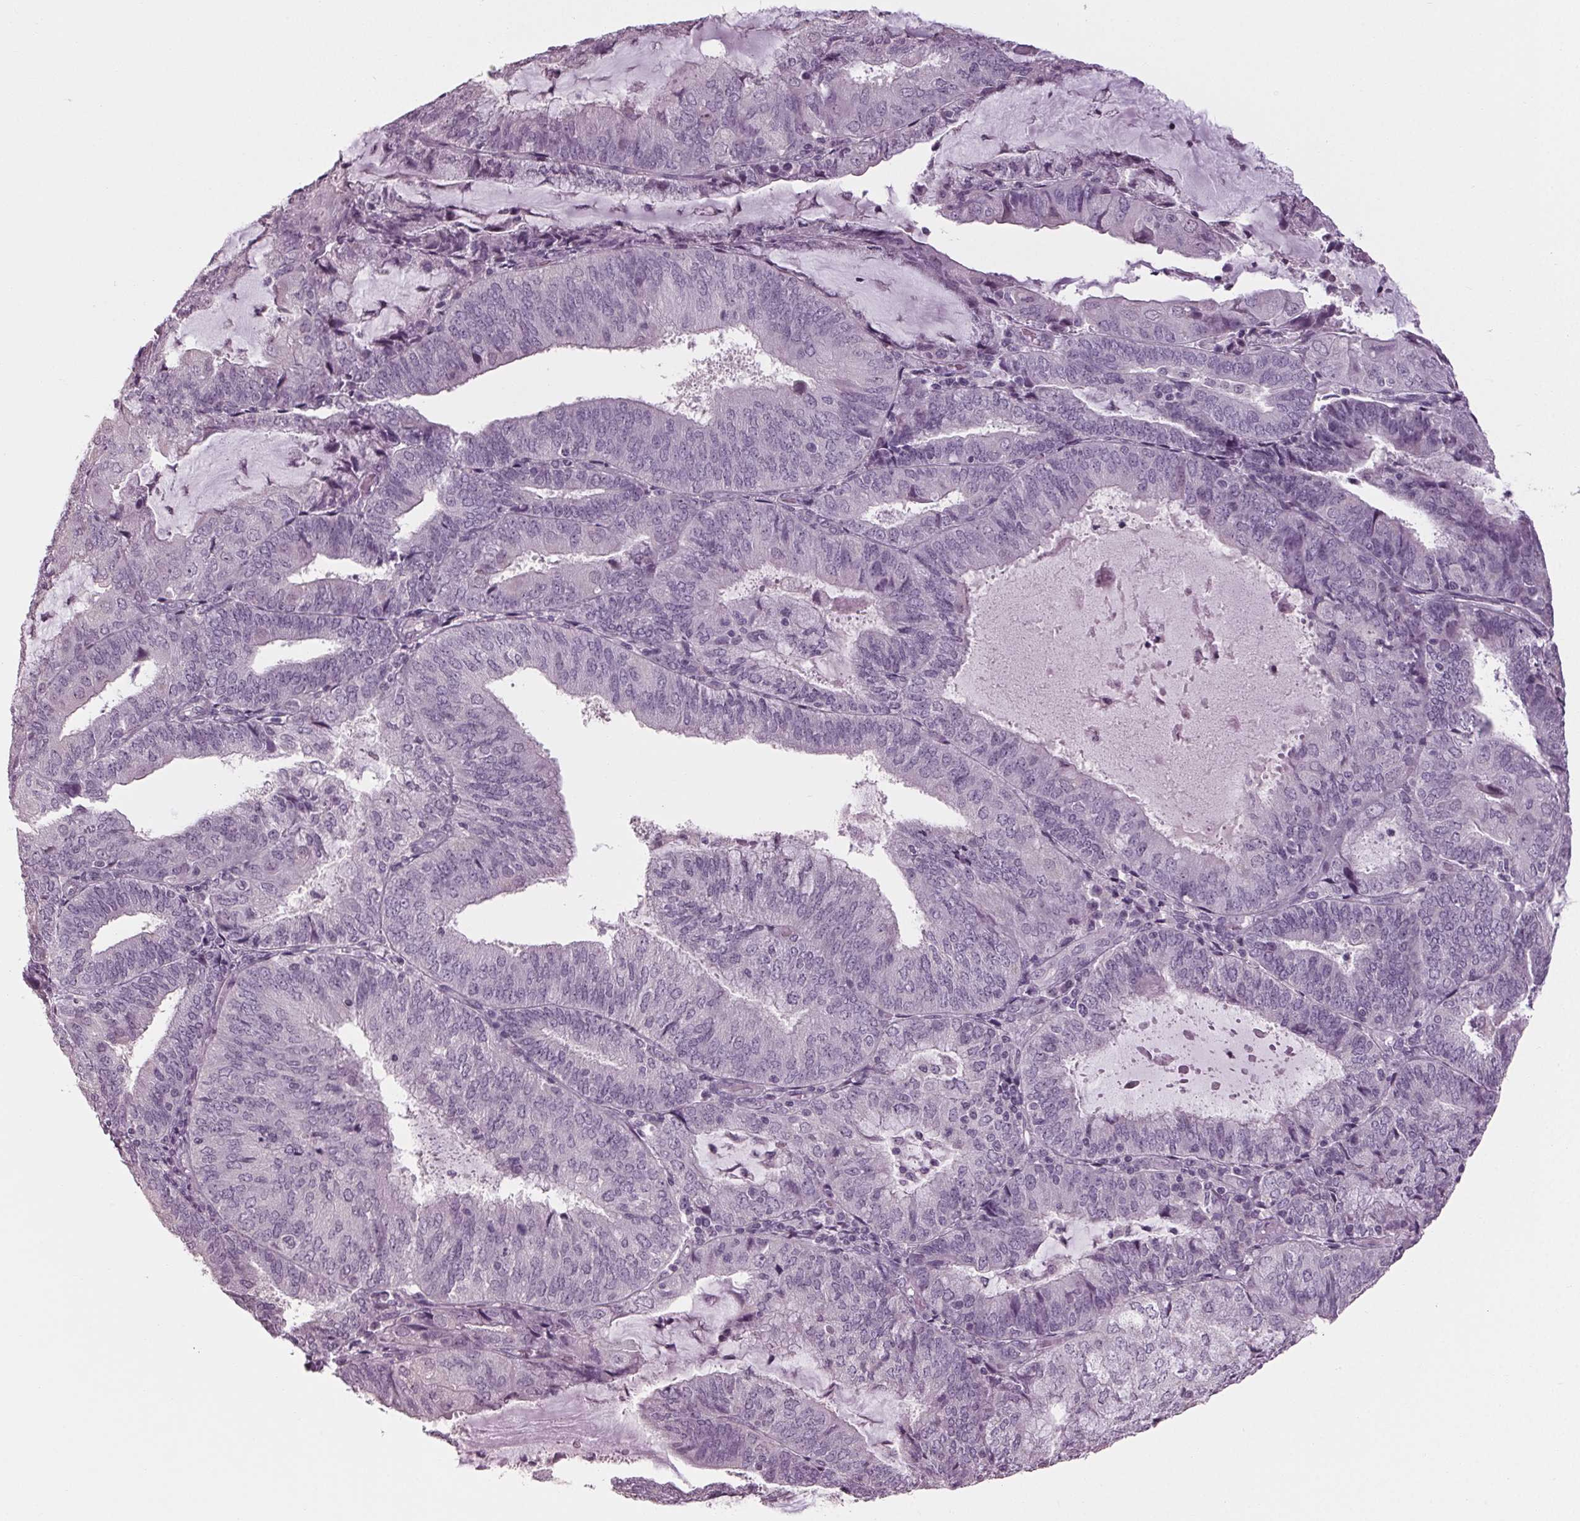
{"staining": {"intensity": "negative", "quantity": "none", "location": "none"}, "tissue": "endometrial cancer", "cell_type": "Tumor cells", "image_type": "cancer", "snomed": [{"axis": "morphology", "description": "Adenocarcinoma, NOS"}, {"axis": "topography", "description": "Endometrium"}], "caption": "Immunohistochemistry (IHC) of endometrial cancer (adenocarcinoma) displays no positivity in tumor cells.", "gene": "TNNC2", "patient": {"sex": "female", "age": 81}}